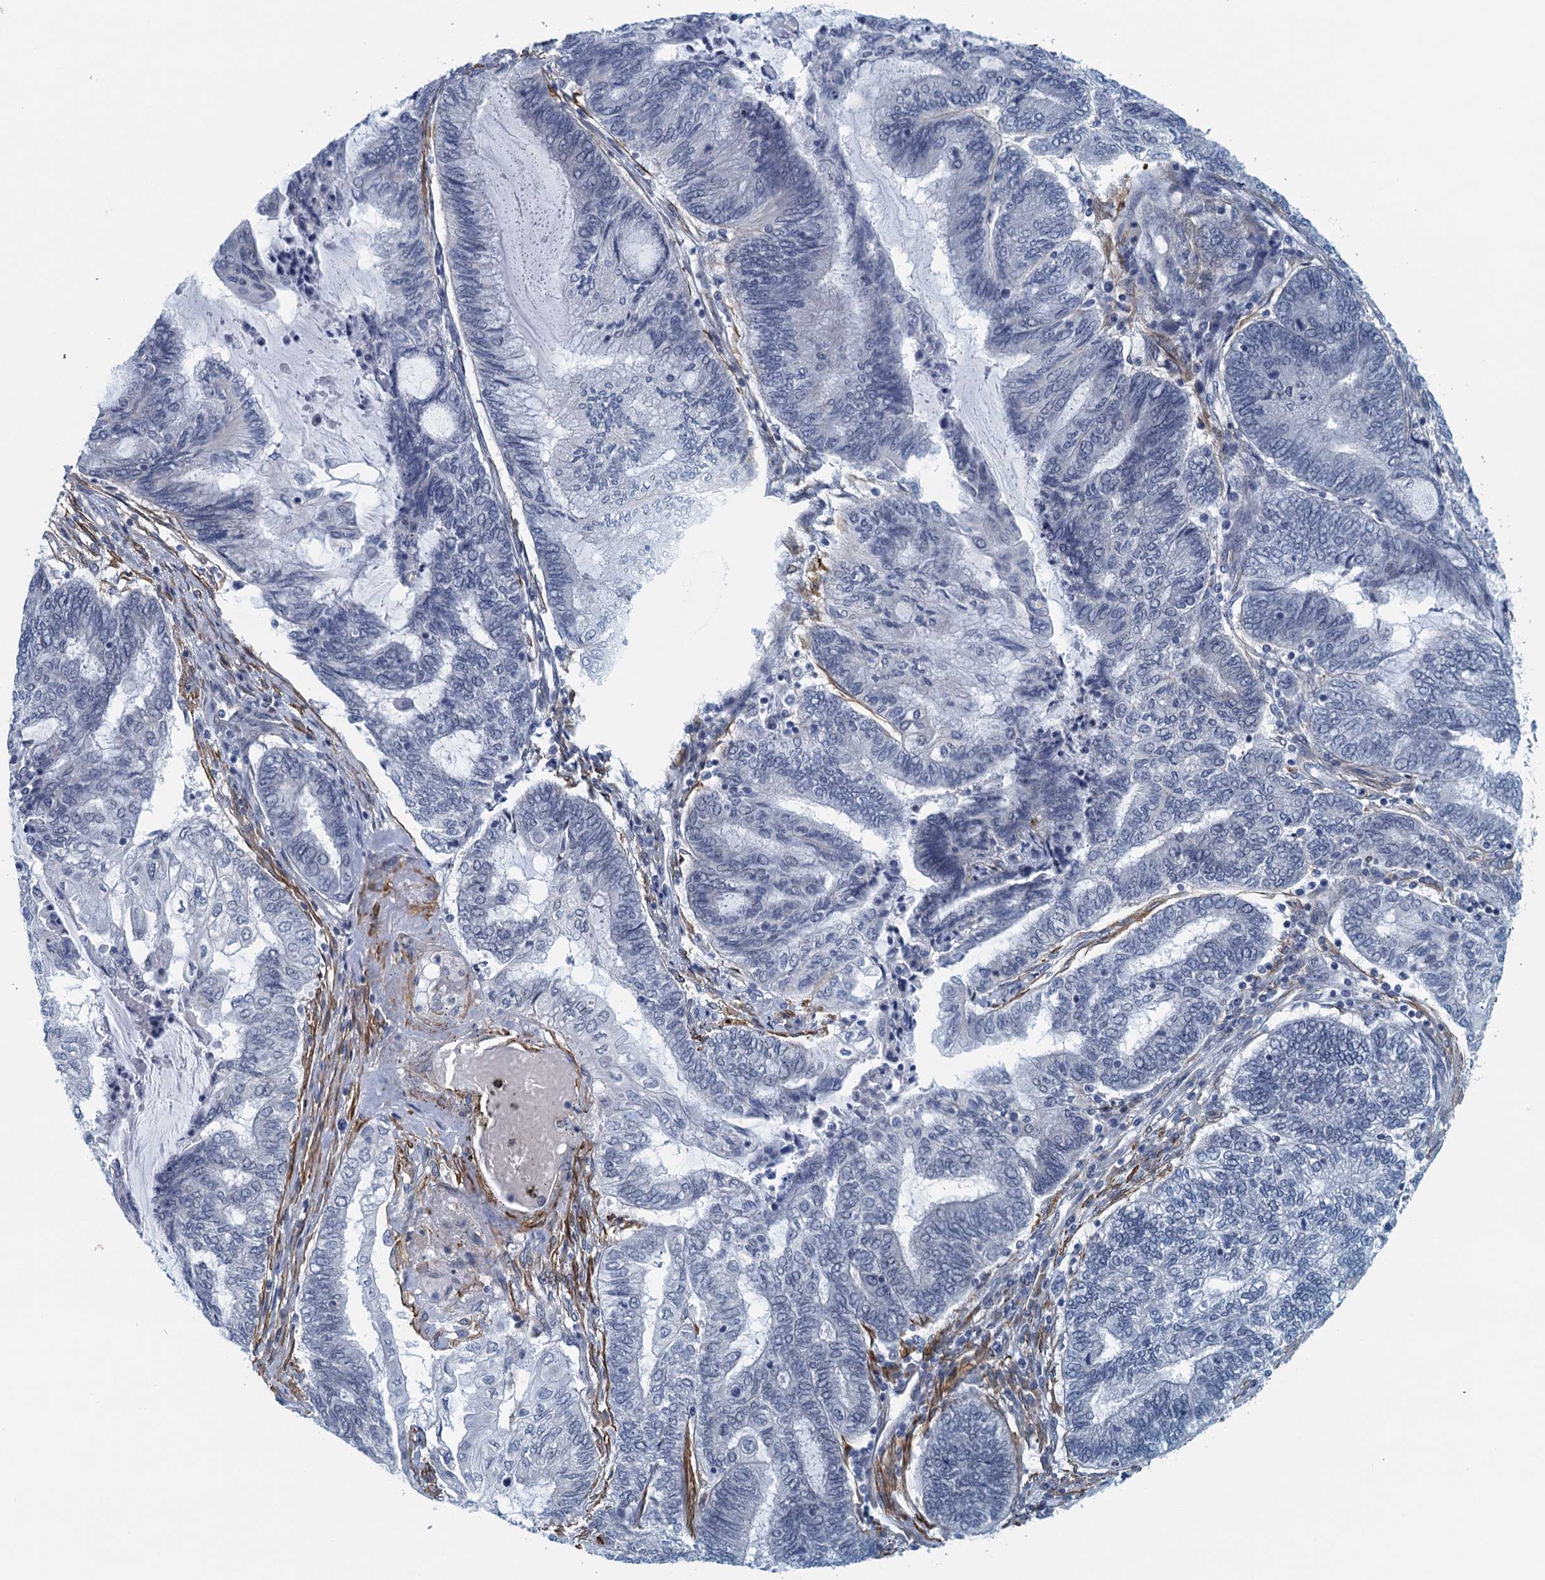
{"staining": {"intensity": "negative", "quantity": "none", "location": "none"}, "tissue": "endometrial cancer", "cell_type": "Tumor cells", "image_type": "cancer", "snomed": [{"axis": "morphology", "description": "Adenocarcinoma, NOS"}, {"axis": "topography", "description": "Uterus"}, {"axis": "topography", "description": "Endometrium"}], "caption": "High power microscopy histopathology image of an immunohistochemistry (IHC) photomicrograph of endometrial adenocarcinoma, revealing no significant expression in tumor cells.", "gene": "ALG2", "patient": {"sex": "female", "age": 70}}